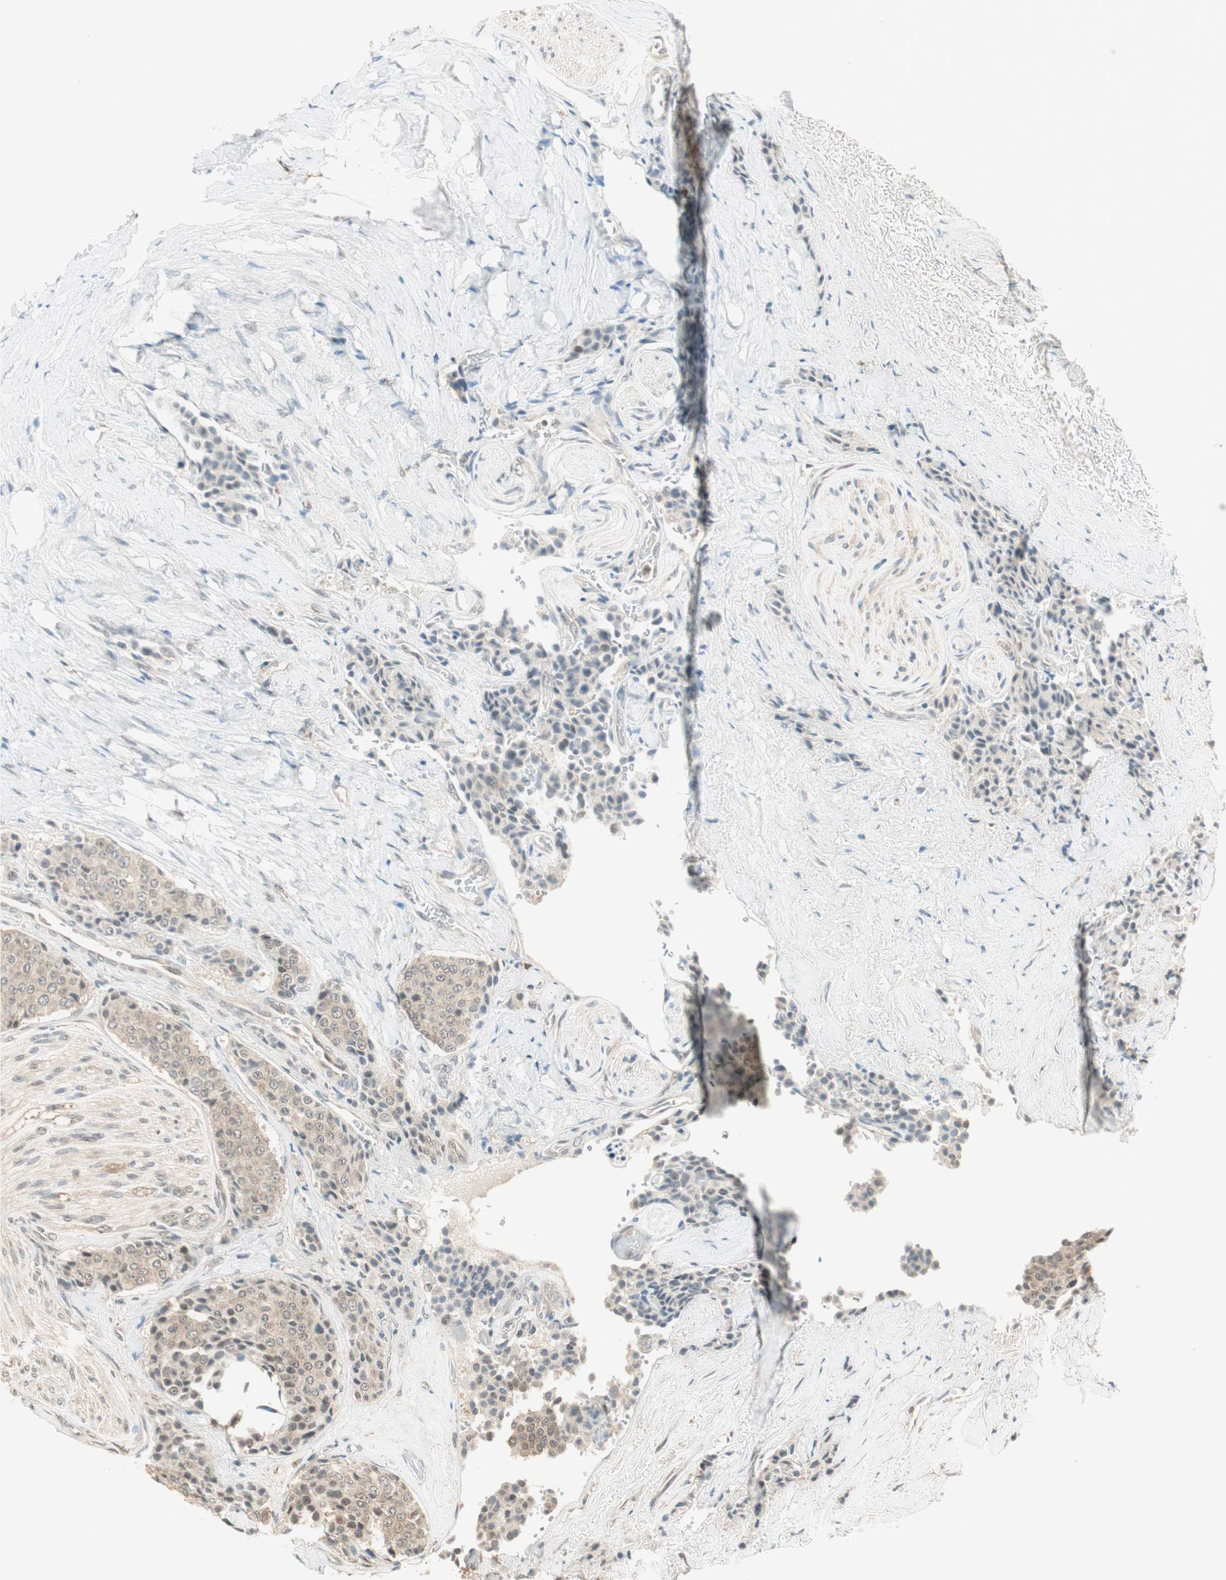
{"staining": {"intensity": "moderate", "quantity": ">75%", "location": "cytoplasmic/membranous"}, "tissue": "carcinoid", "cell_type": "Tumor cells", "image_type": "cancer", "snomed": [{"axis": "morphology", "description": "Carcinoid, malignant, NOS"}, {"axis": "topography", "description": "Colon"}], "caption": "Tumor cells display moderate cytoplasmic/membranous expression in about >75% of cells in carcinoid (malignant).", "gene": "ZNF443", "patient": {"sex": "female", "age": 61}}